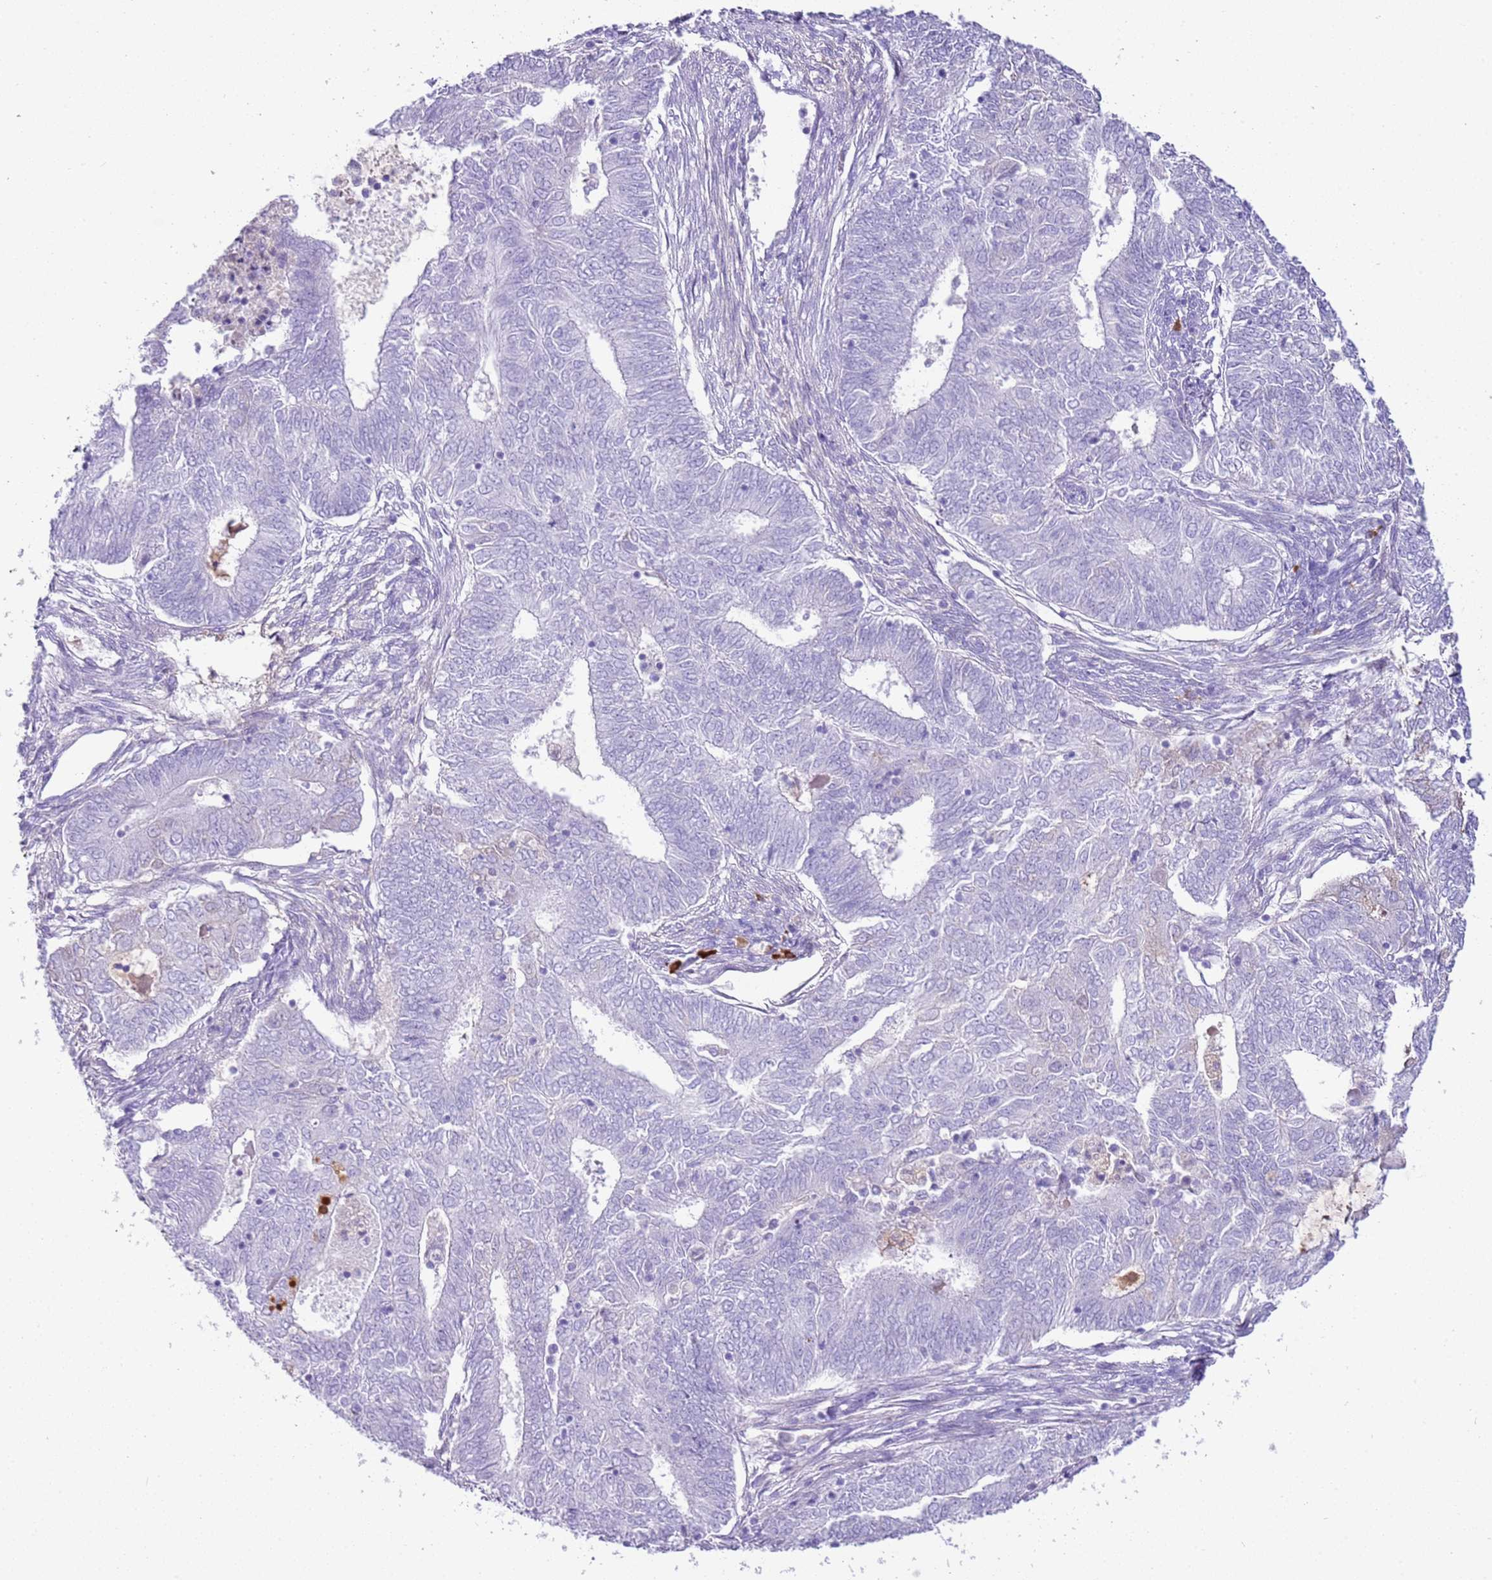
{"staining": {"intensity": "negative", "quantity": "none", "location": "none"}, "tissue": "endometrial cancer", "cell_type": "Tumor cells", "image_type": "cancer", "snomed": [{"axis": "morphology", "description": "Adenocarcinoma, NOS"}, {"axis": "topography", "description": "Endometrium"}], "caption": "Tumor cells show no significant protein positivity in endometrial adenocarcinoma. (DAB IHC visualized using brightfield microscopy, high magnification).", "gene": "IGKV3D-11", "patient": {"sex": "female", "age": 62}}